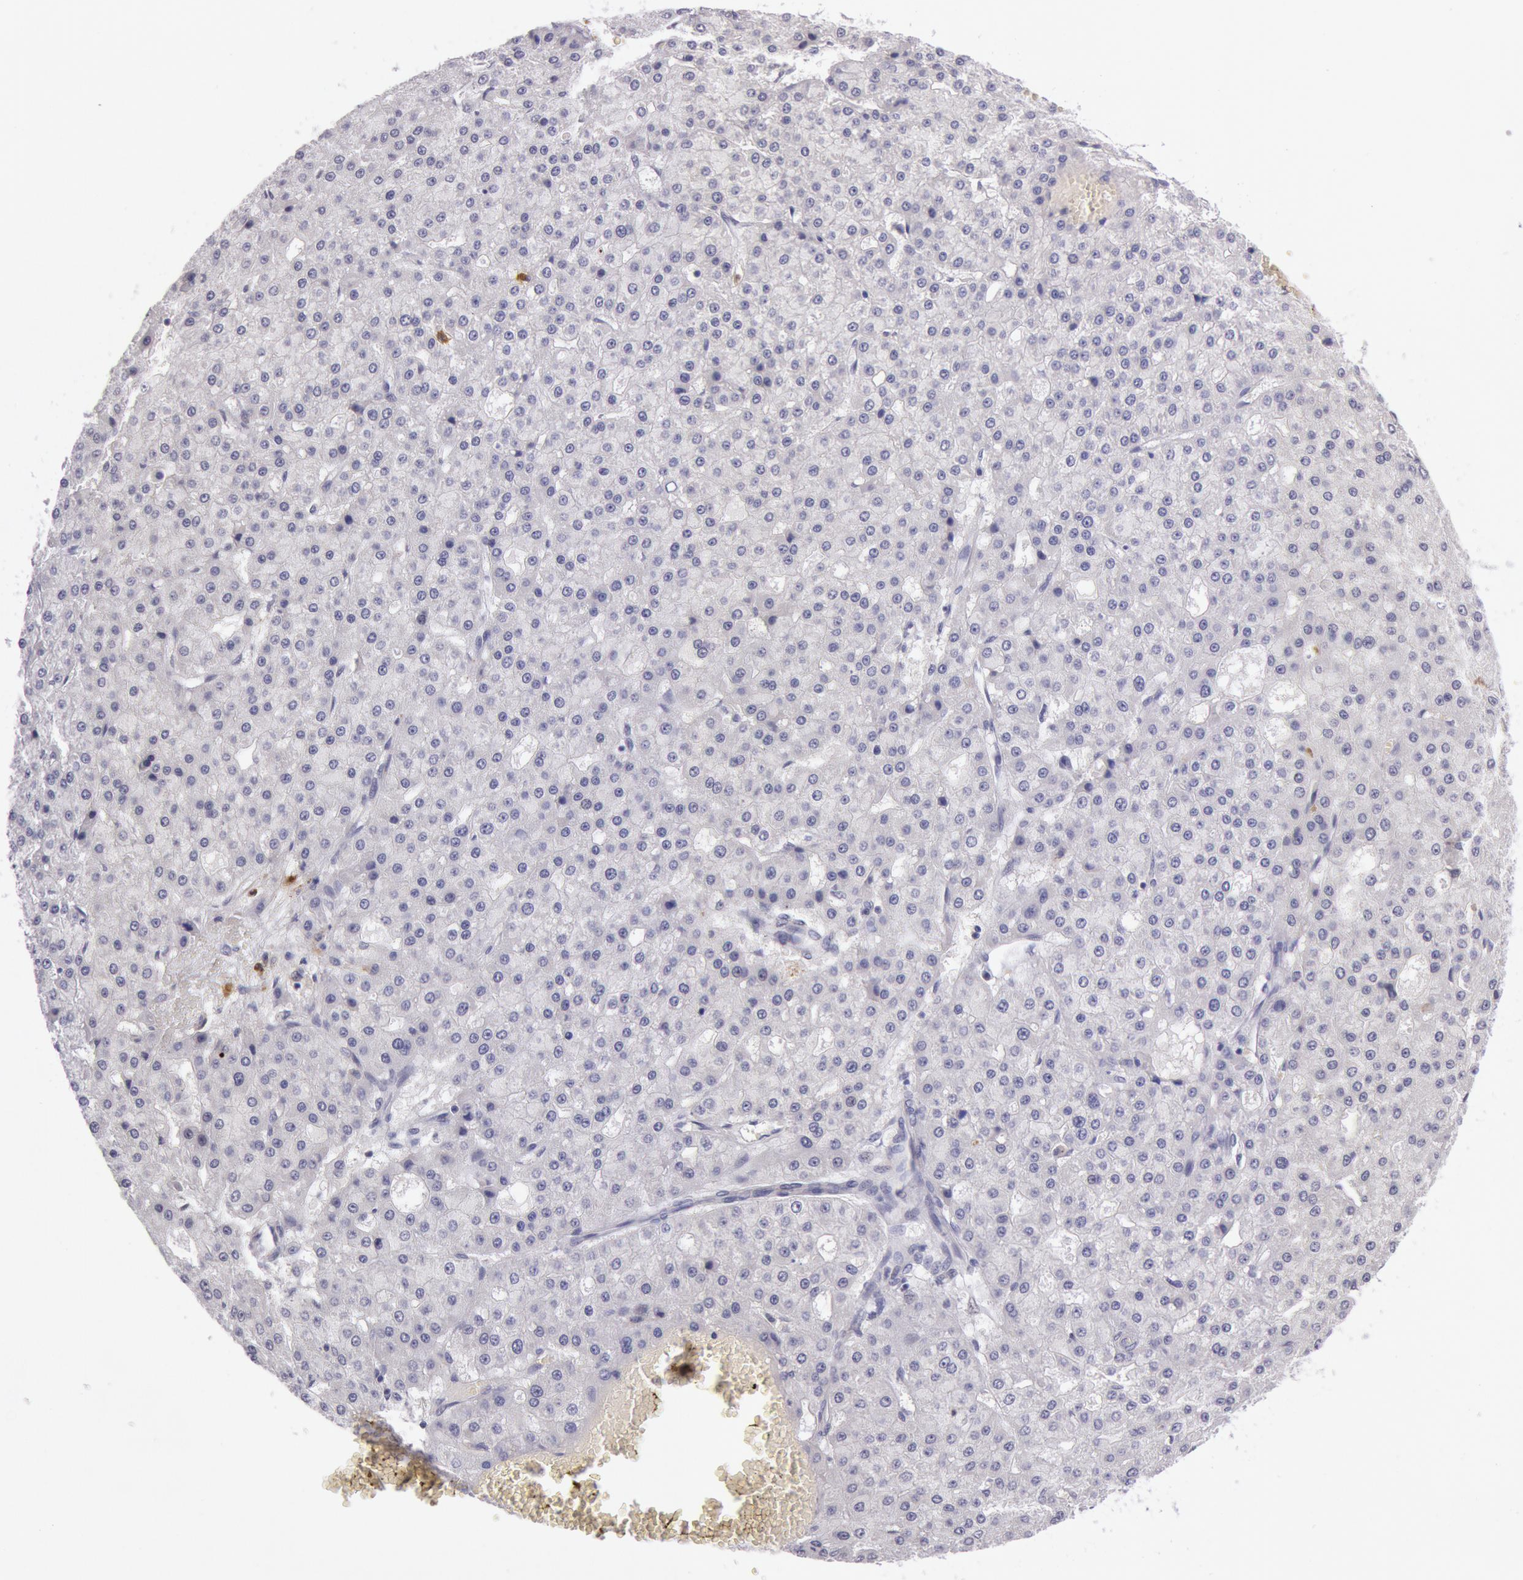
{"staining": {"intensity": "negative", "quantity": "none", "location": "none"}, "tissue": "liver cancer", "cell_type": "Tumor cells", "image_type": "cancer", "snomed": [{"axis": "morphology", "description": "Carcinoma, Hepatocellular, NOS"}, {"axis": "topography", "description": "Liver"}], "caption": "Immunohistochemistry (IHC) histopathology image of hepatocellular carcinoma (liver) stained for a protein (brown), which reveals no expression in tumor cells. (Stains: DAB (3,3'-diaminobenzidine) IHC with hematoxylin counter stain, Microscopy: brightfield microscopy at high magnification).", "gene": "KDM6A", "patient": {"sex": "male", "age": 47}}